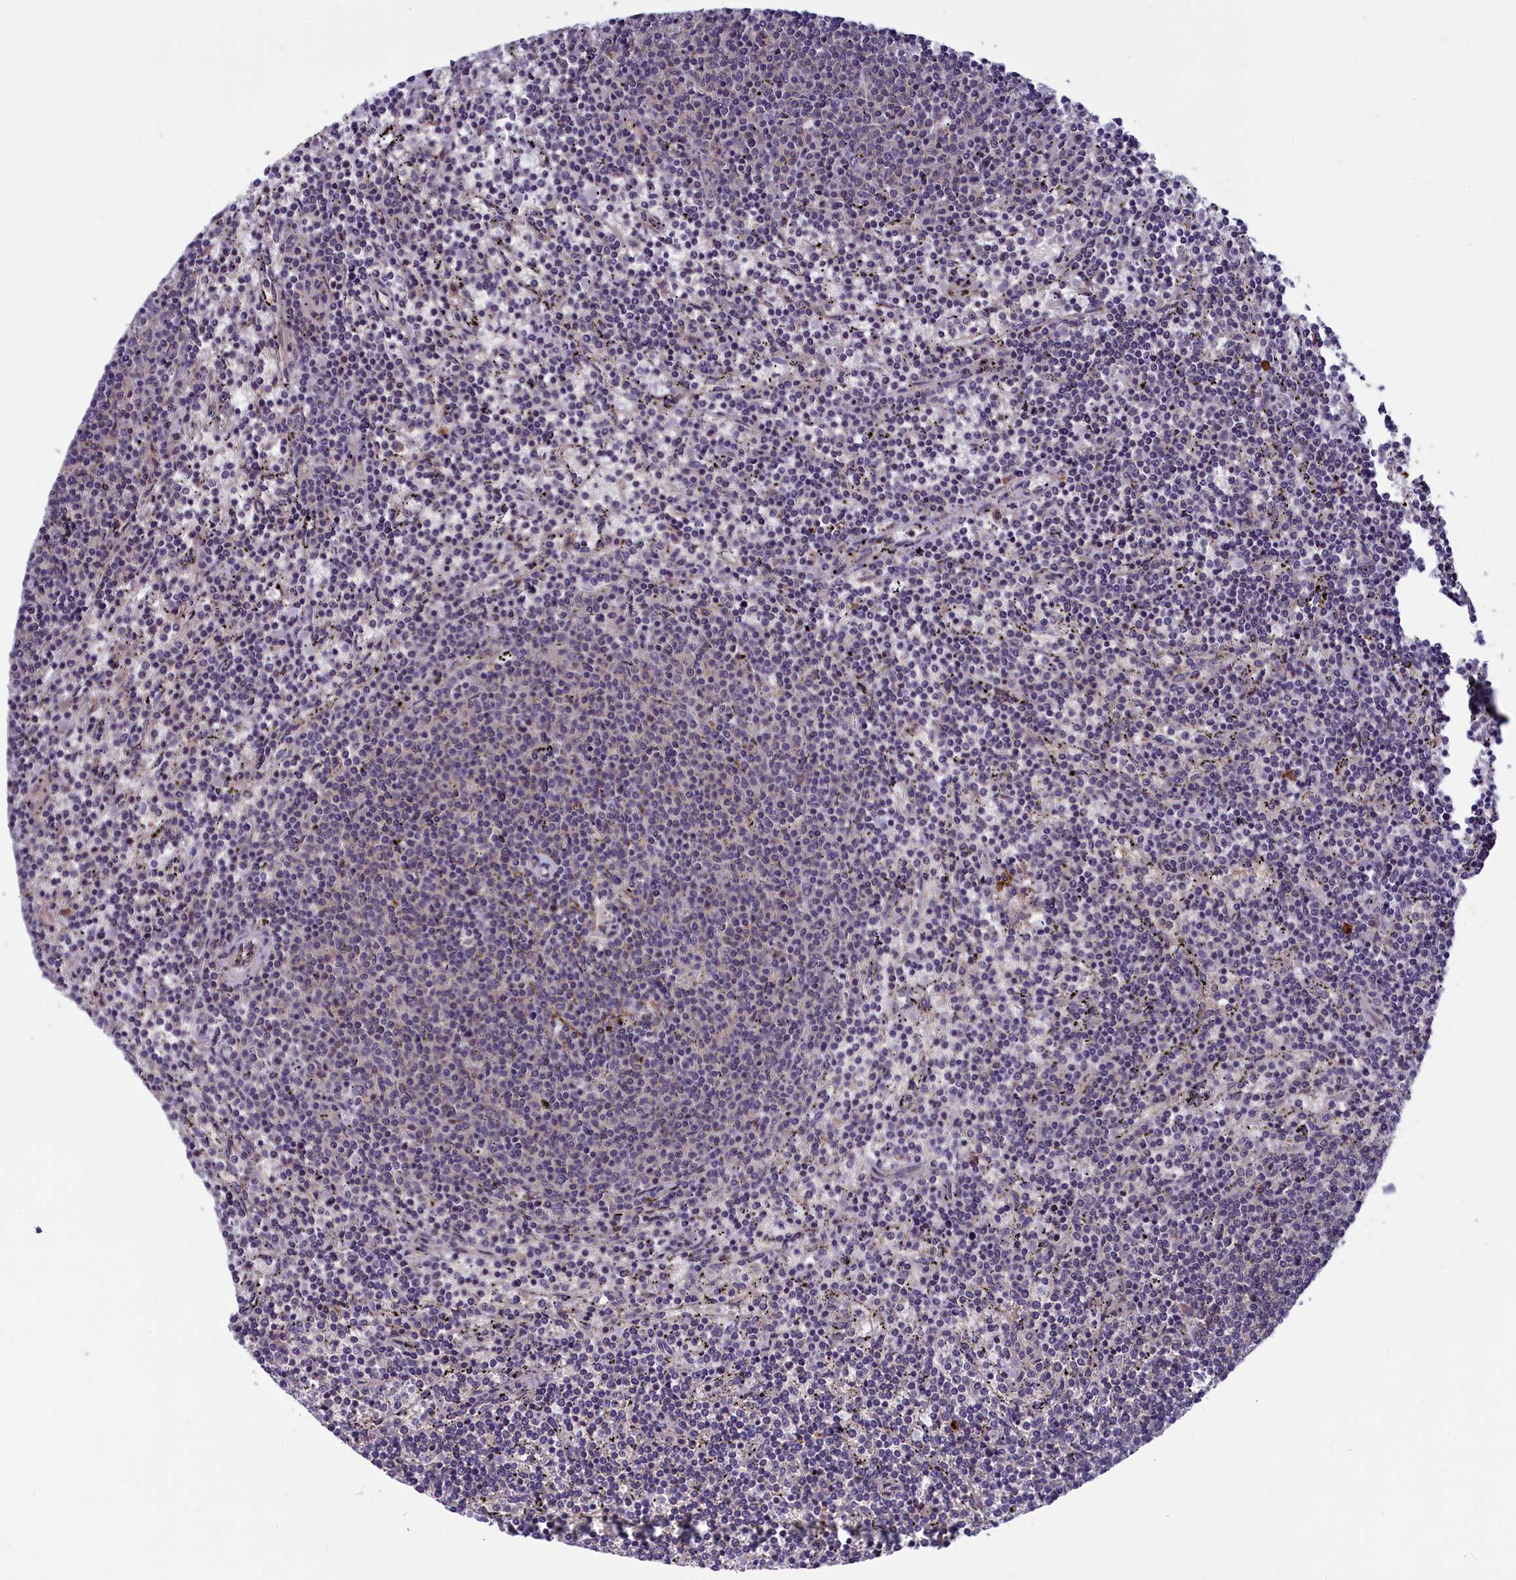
{"staining": {"intensity": "negative", "quantity": "none", "location": "none"}, "tissue": "lymphoma", "cell_type": "Tumor cells", "image_type": "cancer", "snomed": [{"axis": "morphology", "description": "Malignant lymphoma, non-Hodgkin's type, Low grade"}, {"axis": "topography", "description": "Spleen"}], "caption": "Immunohistochemistry histopathology image of neoplastic tissue: lymphoma stained with DAB demonstrates no significant protein staining in tumor cells. (DAB immunohistochemistry (IHC) visualized using brightfield microscopy, high magnification).", "gene": "NUBP1", "patient": {"sex": "female", "age": 50}}